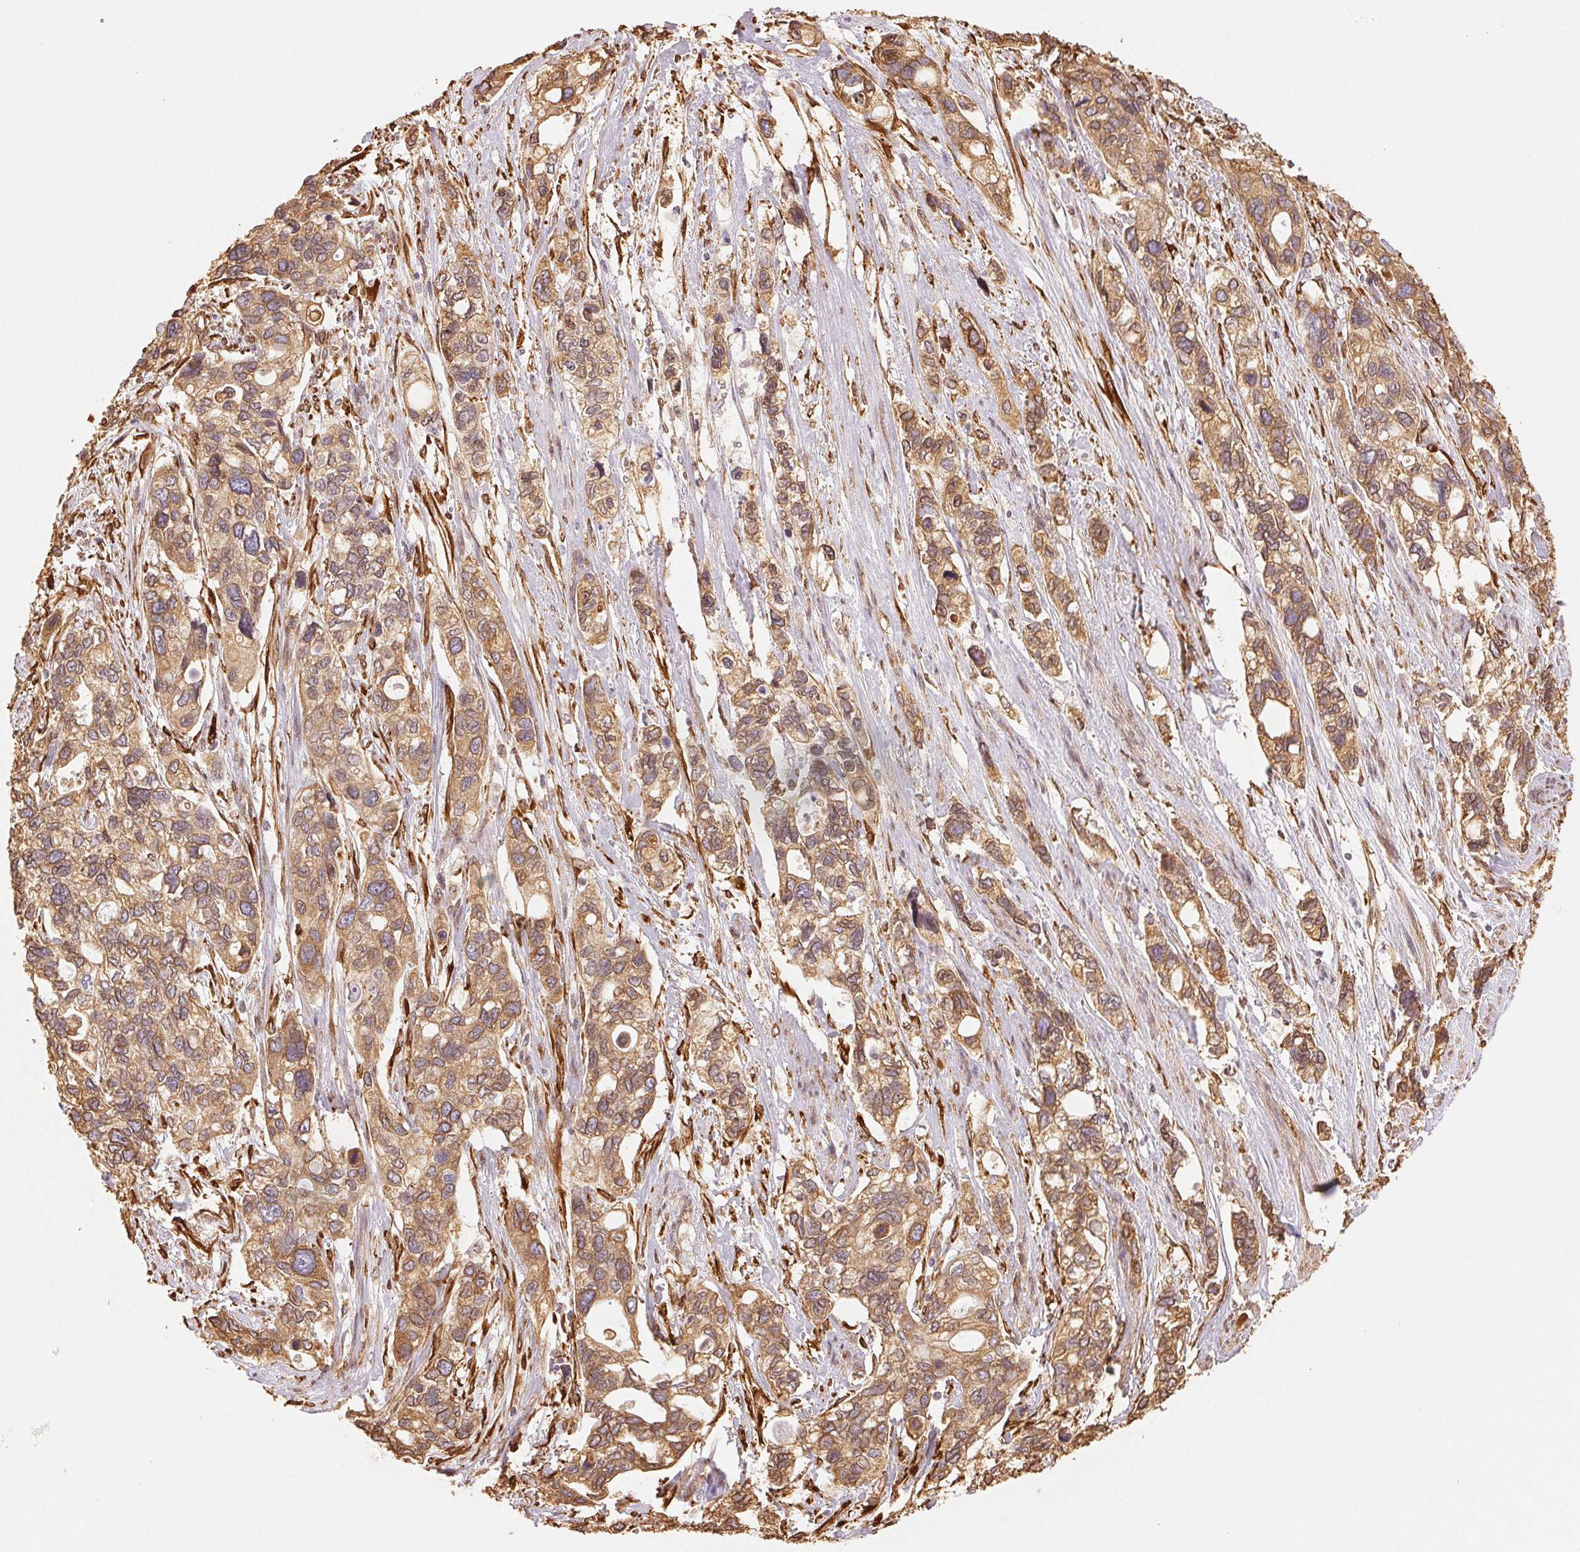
{"staining": {"intensity": "moderate", "quantity": ">75%", "location": "cytoplasmic/membranous"}, "tissue": "stomach cancer", "cell_type": "Tumor cells", "image_type": "cancer", "snomed": [{"axis": "morphology", "description": "Adenocarcinoma, NOS"}, {"axis": "topography", "description": "Stomach, upper"}], "caption": "Stomach adenocarcinoma was stained to show a protein in brown. There is medium levels of moderate cytoplasmic/membranous expression in about >75% of tumor cells.", "gene": "RCN3", "patient": {"sex": "female", "age": 81}}